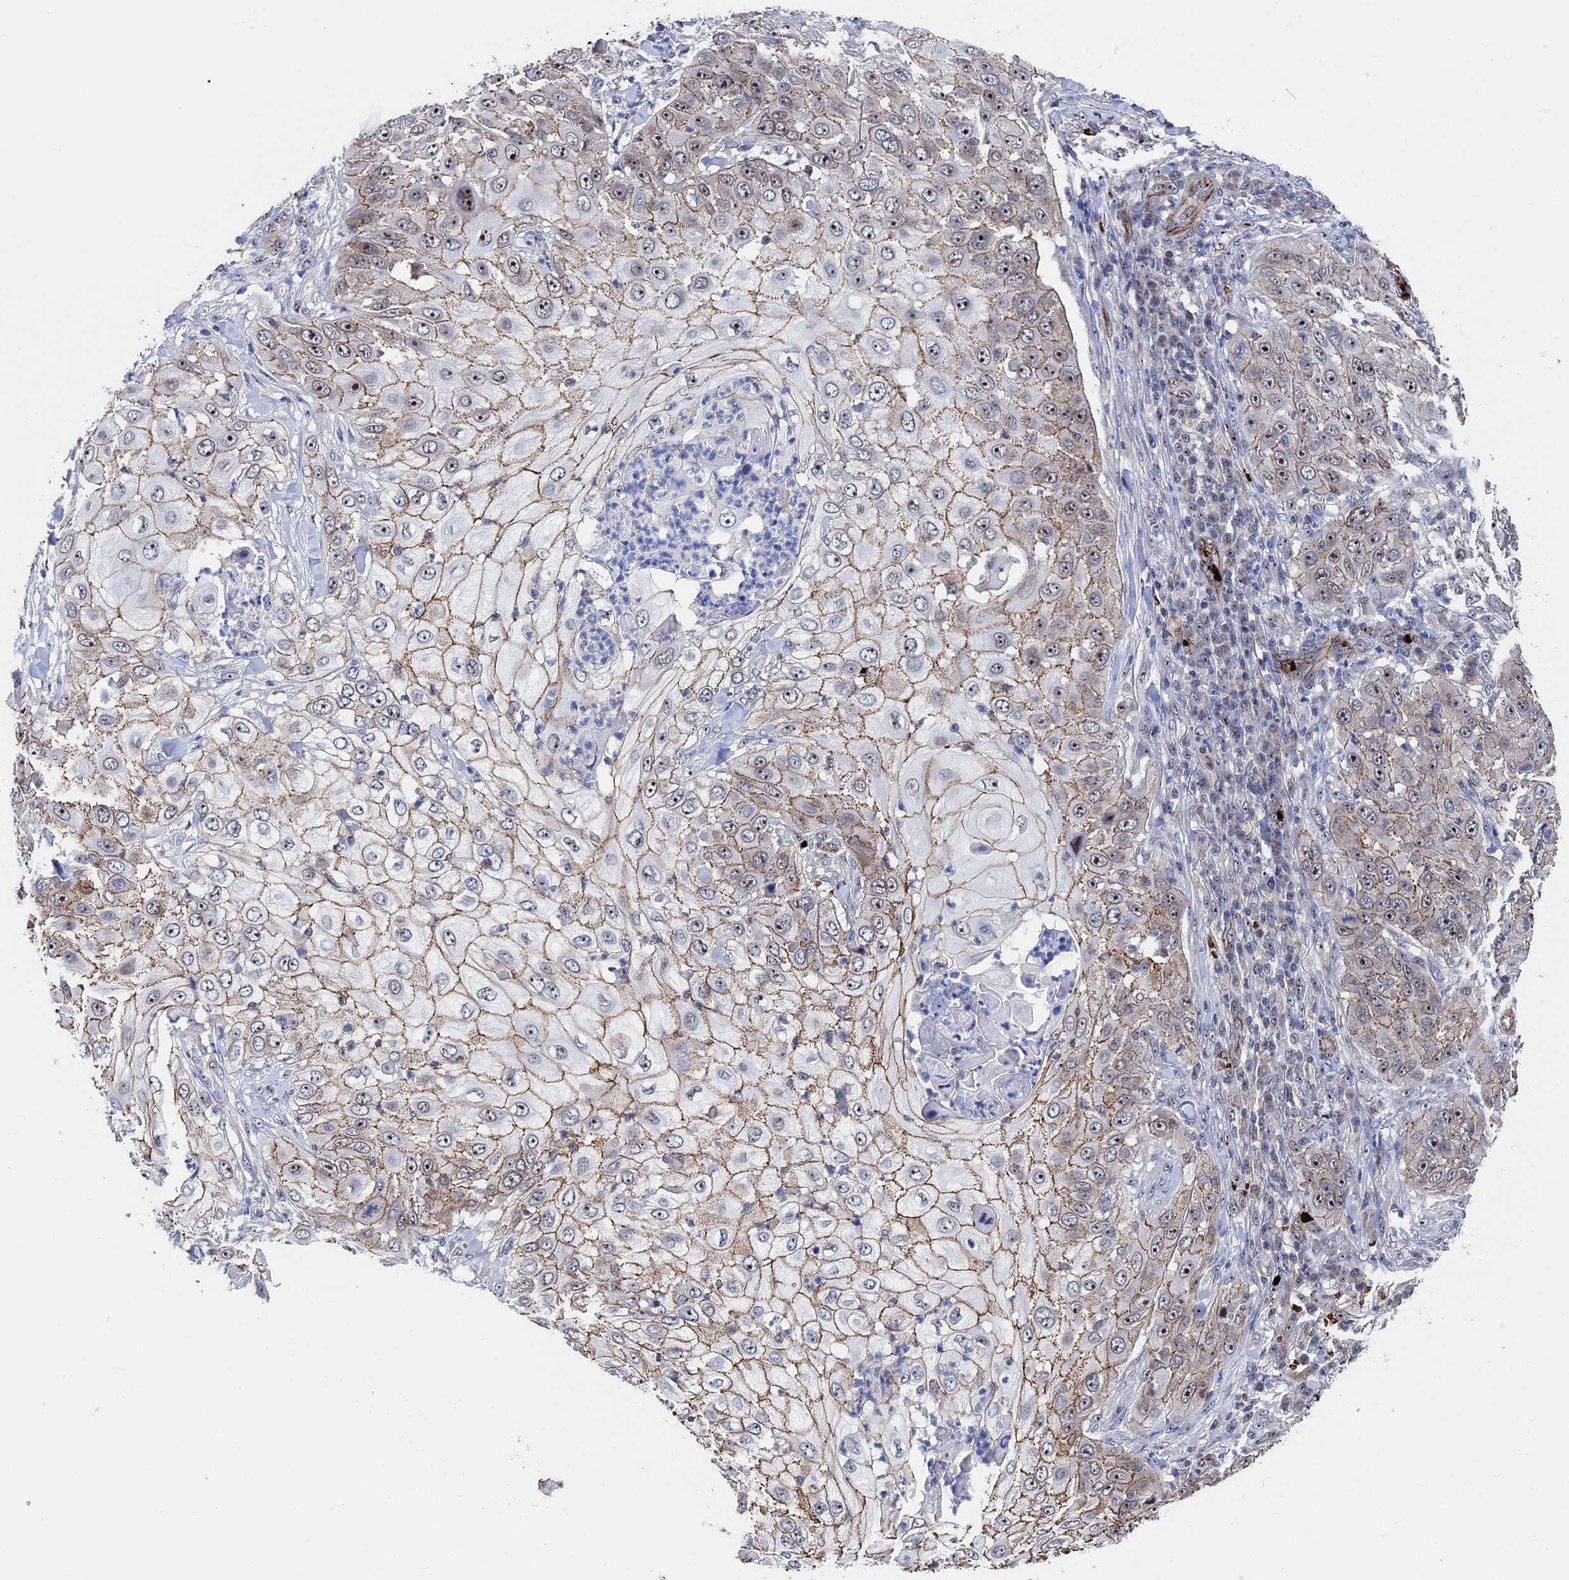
{"staining": {"intensity": "moderate", "quantity": ">75%", "location": "cytoplasmic/membranous,nuclear"}, "tissue": "skin cancer", "cell_type": "Tumor cells", "image_type": "cancer", "snomed": [{"axis": "morphology", "description": "Squamous cell carcinoma, NOS"}, {"axis": "topography", "description": "Skin"}], "caption": "Immunohistochemical staining of human squamous cell carcinoma (skin) reveals medium levels of moderate cytoplasmic/membranous and nuclear protein expression in about >75% of tumor cells.", "gene": "EXOSC9", "patient": {"sex": "female", "age": 44}}